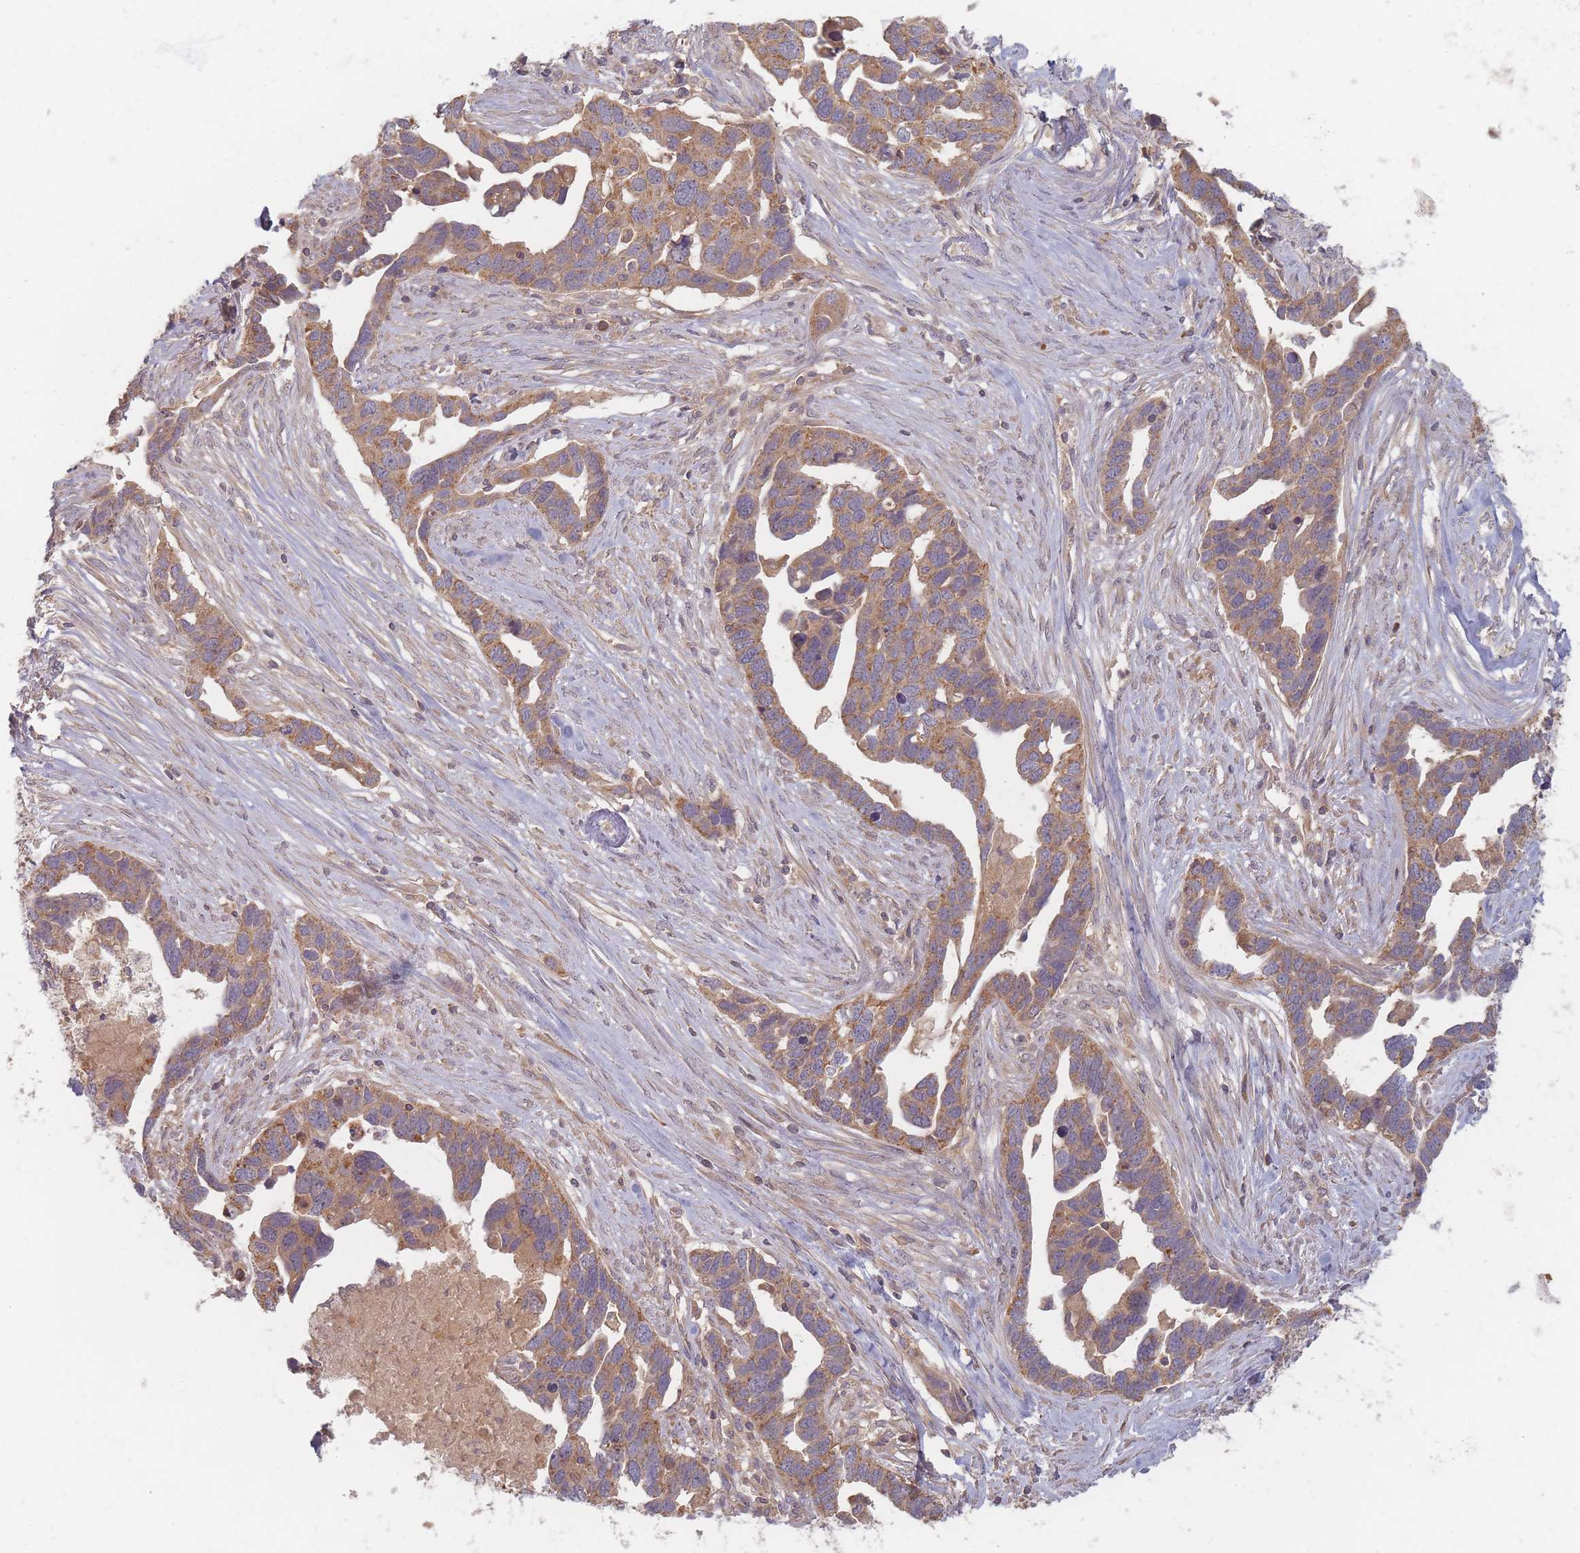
{"staining": {"intensity": "moderate", "quantity": ">75%", "location": "cytoplasmic/membranous"}, "tissue": "ovarian cancer", "cell_type": "Tumor cells", "image_type": "cancer", "snomed": [{"axis": "morphology", "description": "Cystadenocarcinoma, serous, NOS"}, {"axis": "topography", "description": "Ovary"}], "caption": "The image reveals immunohistochemical staining of serous cystadenocarcinoma (ovarian). There is moderate cytoplasmic/membranous expression is present in approximately >75% of tumor cells.", "gene": "SLC35F3", "patient": {"sex": "female", "age": 54}}